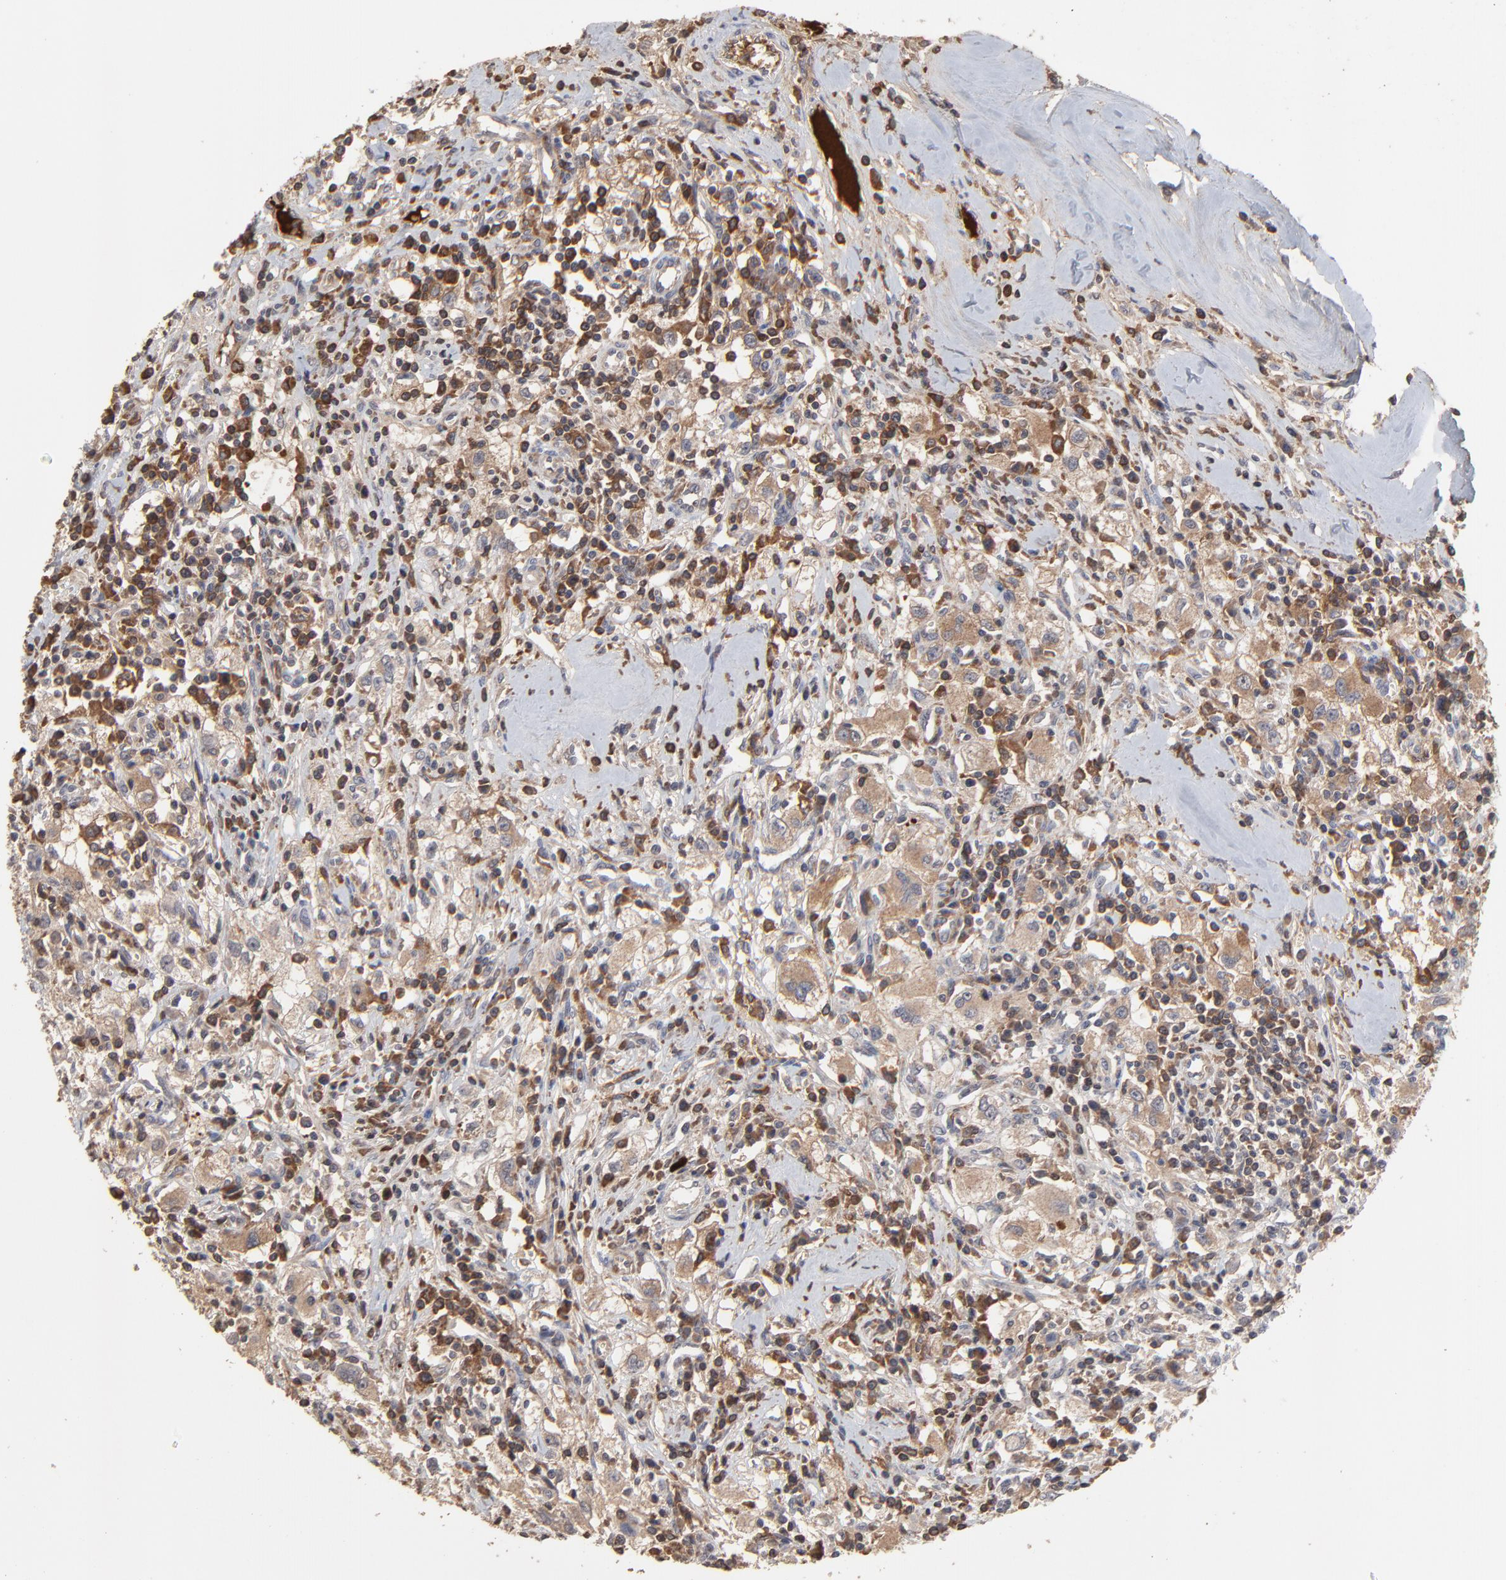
{"staining": {"intensity": "strong", "quantity": ">75%", "location": "cytoplasmic/membranous"}, "tissue": "renal cancer", "cell_type": "Tumor cells", "image_type": "cancer", "snomed": [{"axis": "morphology", "description": "Adenocarcinoma, NOS"}, {"axis": "topography", "description": "Kidney"}], "caption": "Tumor cells reveal strong cytoplasmic/membranous staining in about >75% of cells in adenocarcinoma (renal). Nuclei are stained in blue.", "gene": "VPREB3", "patient": {"sex": "male", "age": 82}}